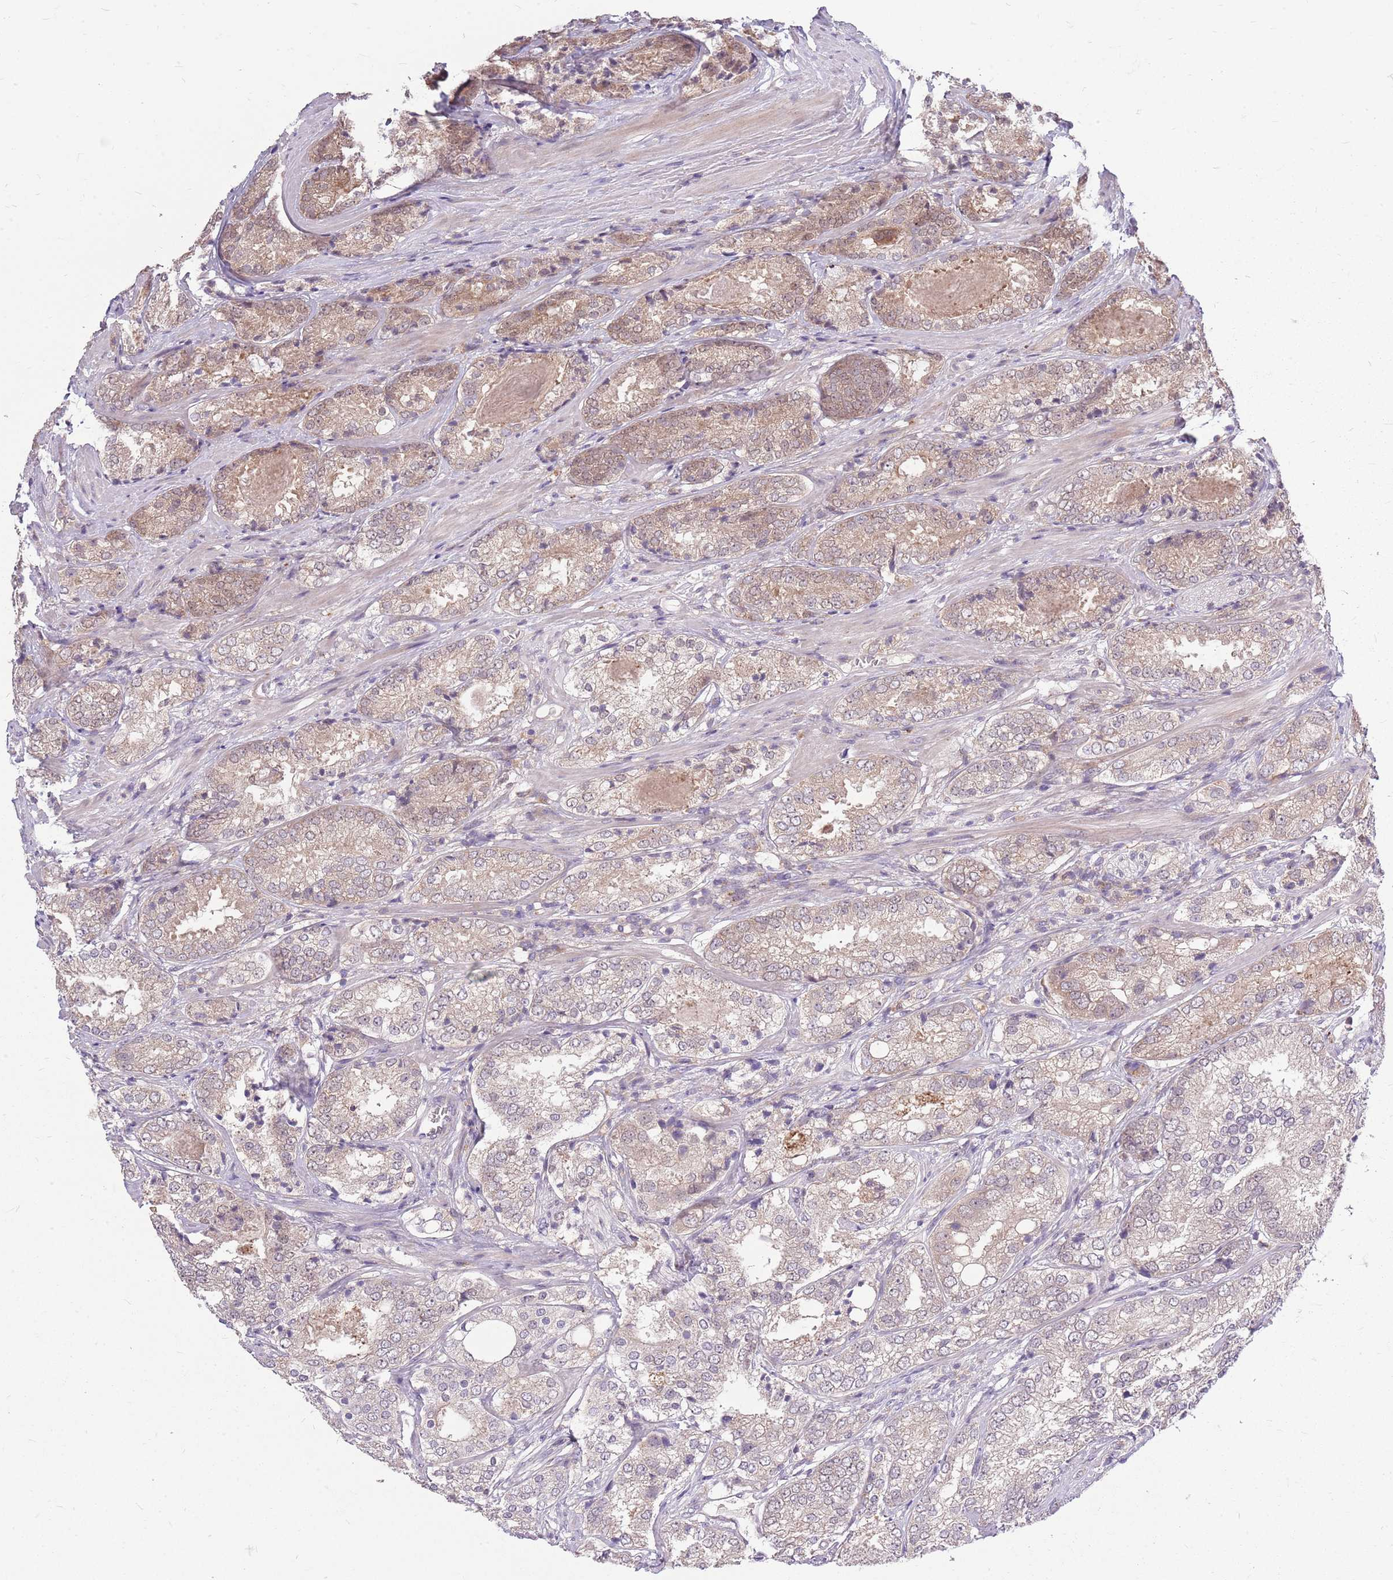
{"staining": {"intensity": "weak", "quantity": "25%-75%", "location": "cytoplasmic/membranous,nuclear"}, "tissue": "prostate cancer", "cell_type": "Tumor cells", "image_type": "cancer", "snomed": [{"axis": "morphology", "description": "Adenocarcinoma, High grade"}, {"axis": "topography", "description": "Prostate"}], "caption": "Protein staining demonstrates weak cytoplasmic/membranous and nuclear expression in about 25%-75% of tumor cells in prostate adenocarcinoma (high-grade).", "gene": "PPP1R27", "patient": {"sex": "male", "age": 63}}